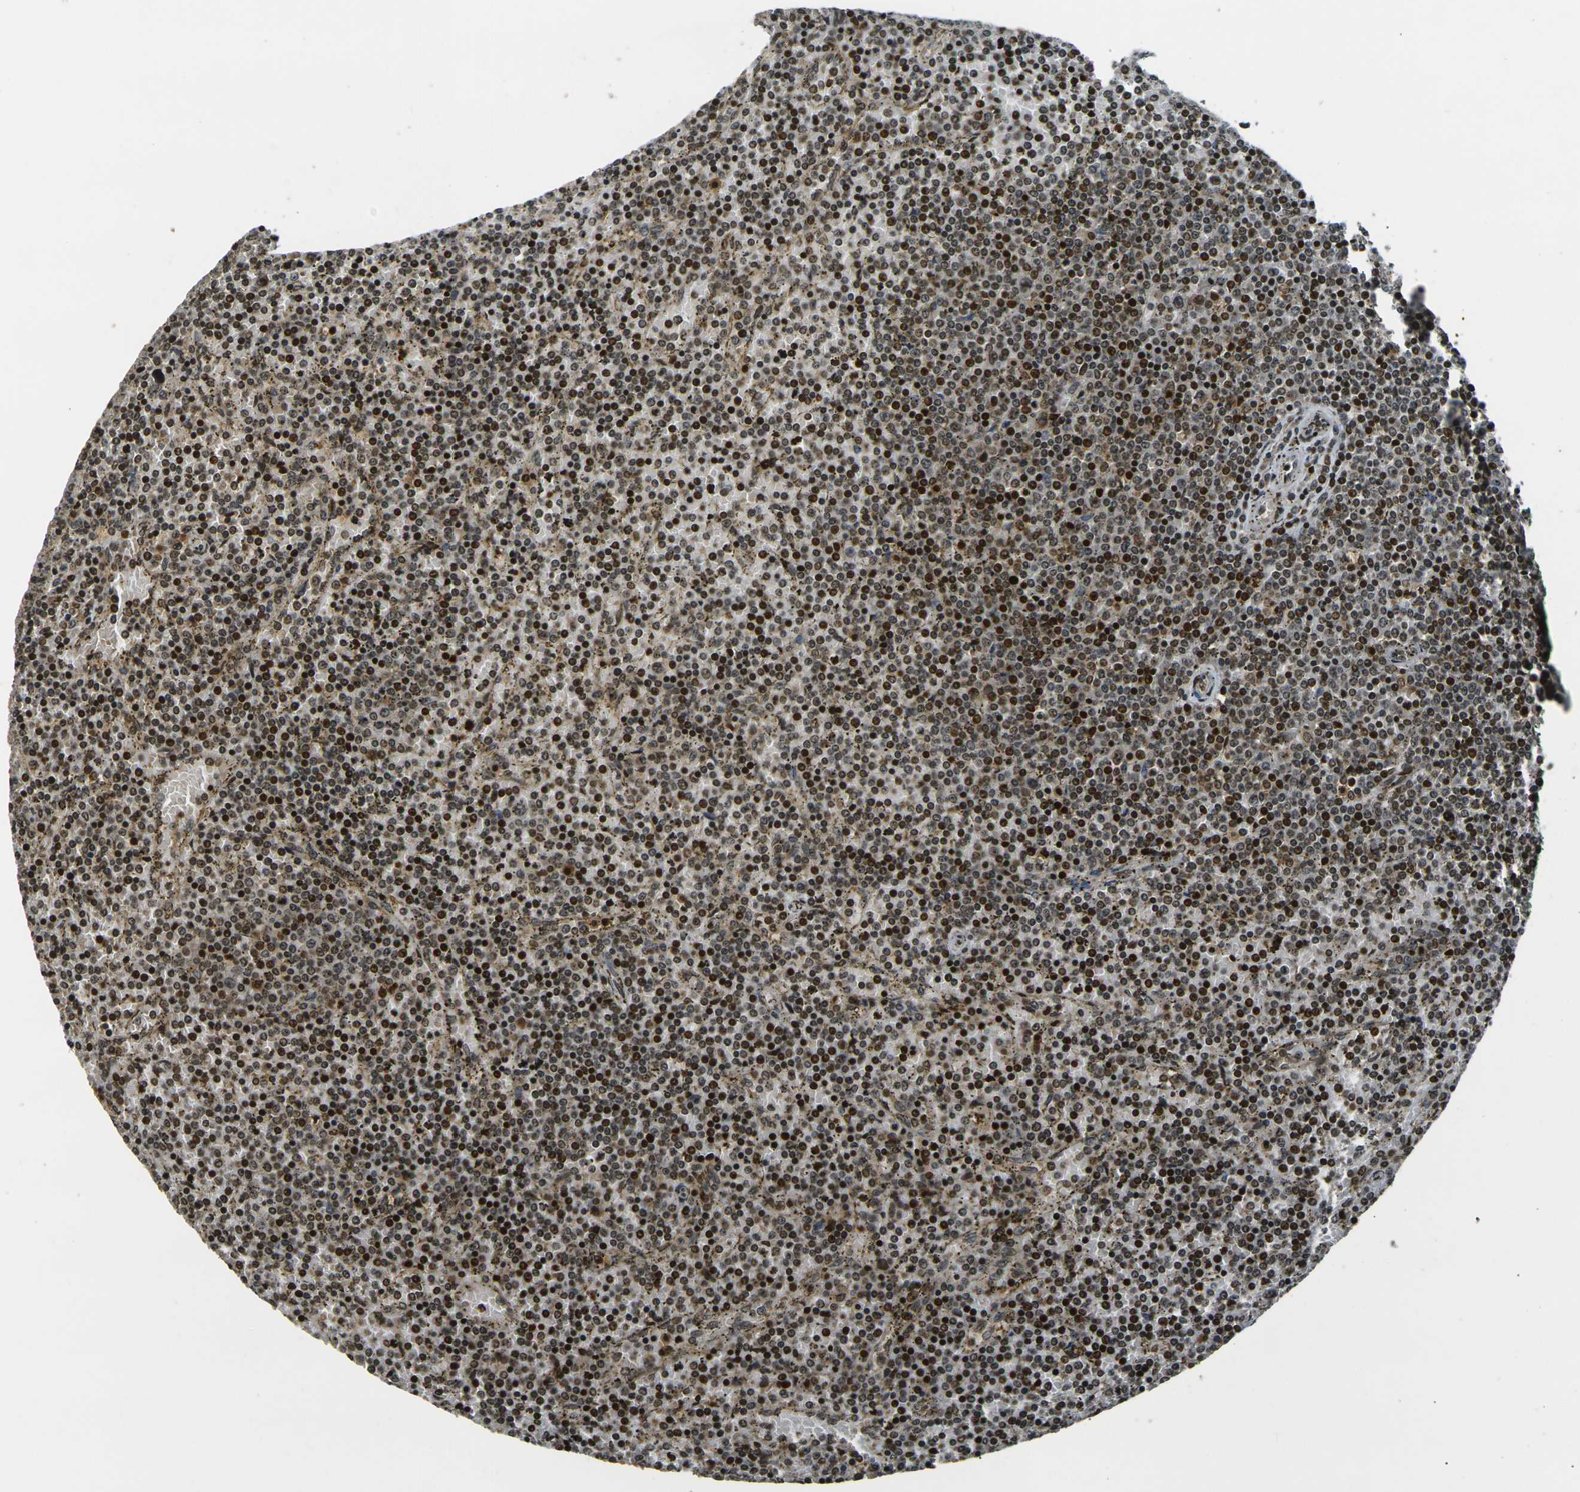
{"staining": {"intensity": "strong", "quantity": ">75%", "location": "nuclear"}, "tissue": "lymphoma", "cell_type": "Tumor cells", "image_type": "cancer", "snomed": [{"axis": "morphology", "description": "Malignant lymphoma, non-Hodgkin's type, Low grade"}, {"axis": "topography", "description": "Spleen"}], "caption": "Immunohistochemistry of malignant lymphoma, non-Hodgkin's type (low-grade) exhibits high levels of strong nuclear expression in about >75% of tumor cells. (brown staining indicates protein expression, while blue staining denotes nuclei).", "gene": "ACTL6A", "patient": {"sex": "female", "age": 77}}